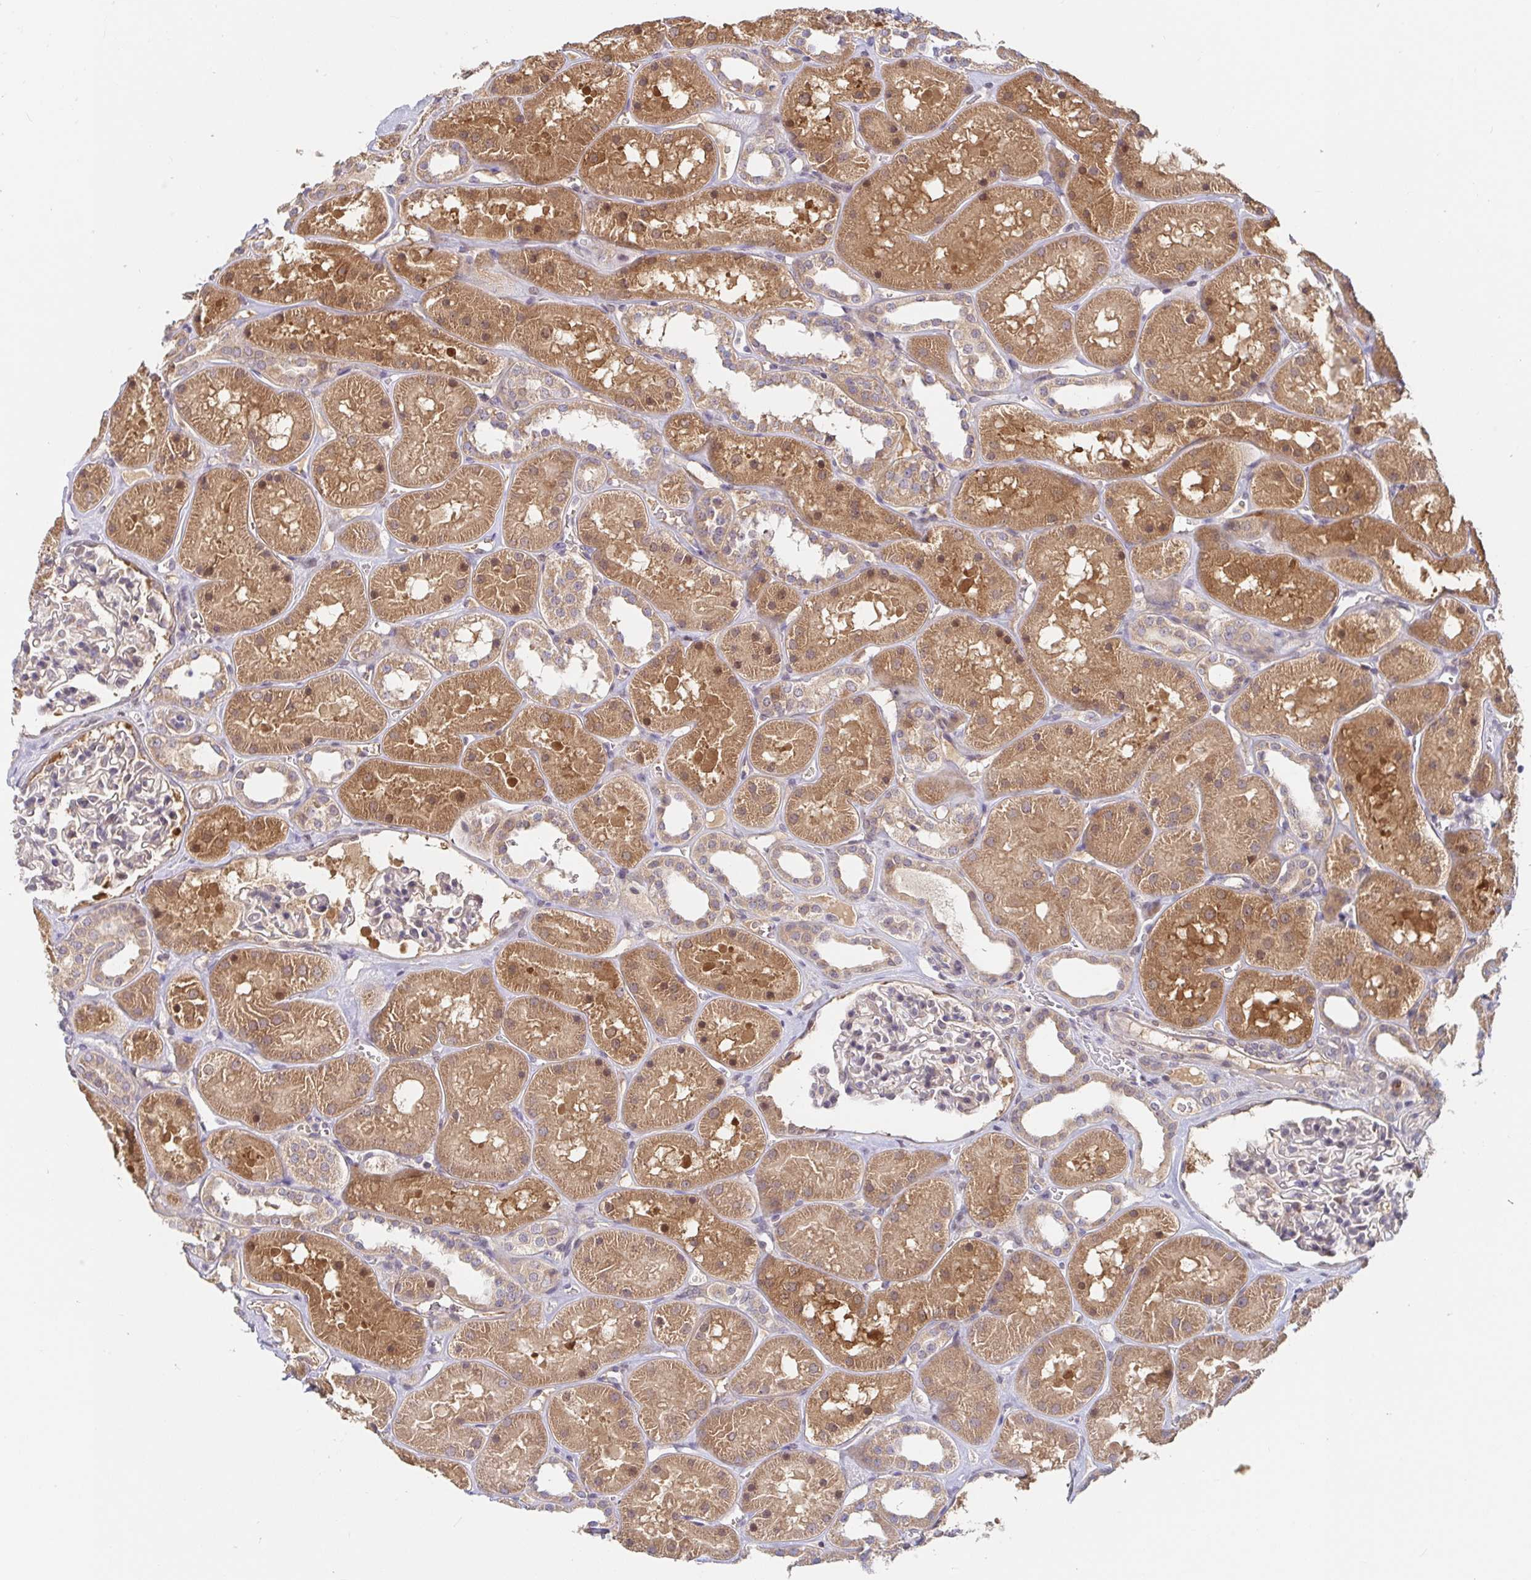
{"staining": {"intensity": "weak", "quantity": "<25%", "location": "cytoplasmic/membranous"}, "tissue": "kidney", "cell_type": "Cells in glomeruli", "image_type": "normal", "snomed": [{"axis": "morphology", "description": "Normal tissue, NOS"}, {"axis": "topography", "description": "Kidney"}], "caption": "A high-resolution image shows IHC staining of unremarkable kidney, which reveals no significant expression in cells in glomeruli.", "gene": "LARP1", "patient": {"sex": "female", "age": 41}}